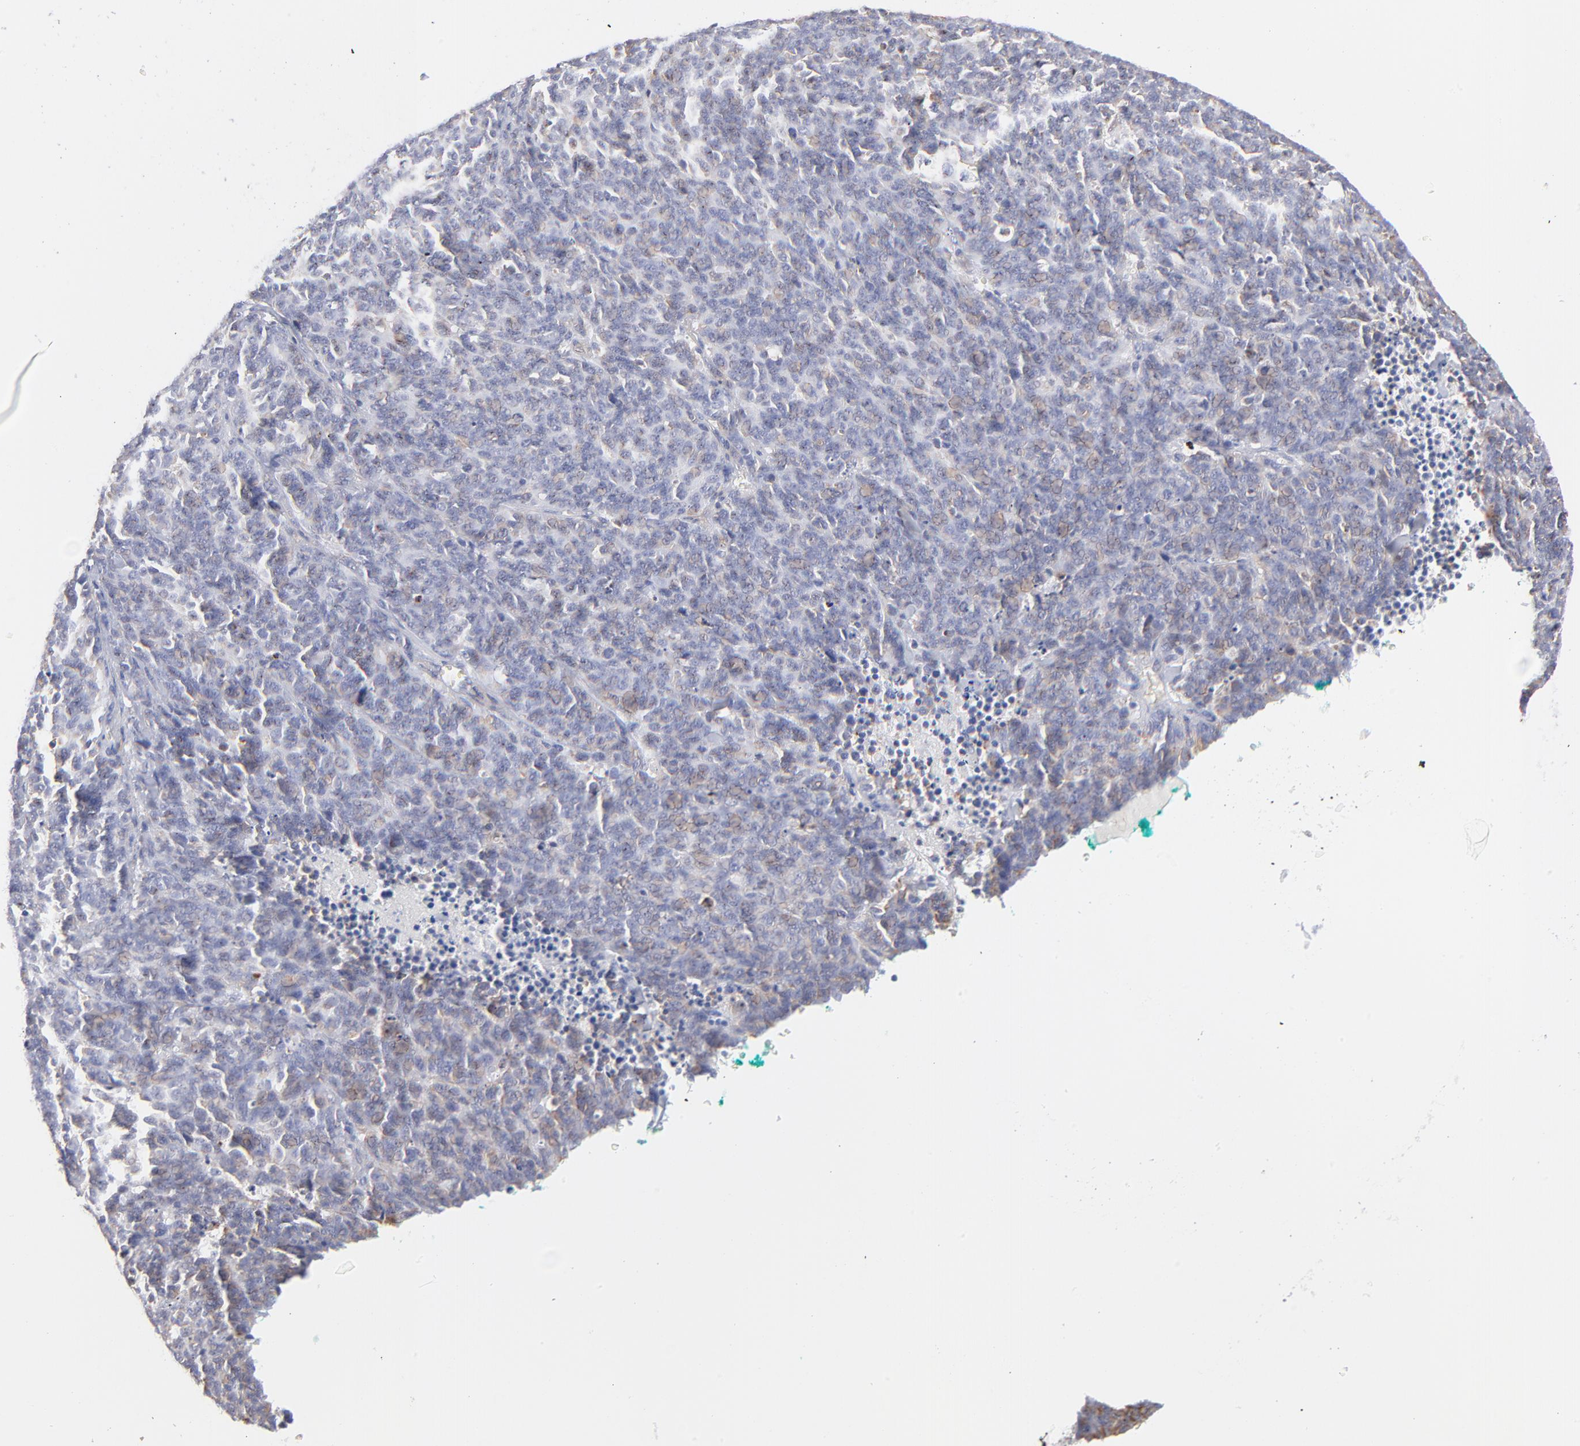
{"staining": {"intensity": "weak", "quantity": "<25%", "location": "cytoplasmic/membranous"}, "tissue": "lung cancer", "cell_type": "Tumor cells", "image_type": "cancer", "snomed": [{"axis": "morphology", "description": "Neoplasm, malignant, NOS"}, {"axis": "topography", "description": "Lung"}], "caption": "The immunohistochemistry image has no significant staining in tumor cells of lung cancer tissue. Brightfield microscopy of immunohistochemistry (IHC) stained with DAB (brown) and hematoxylin (blue), captured at high magnification.", "gene": "ACTA2", "patient": {"sex": "female", "age": 58}}